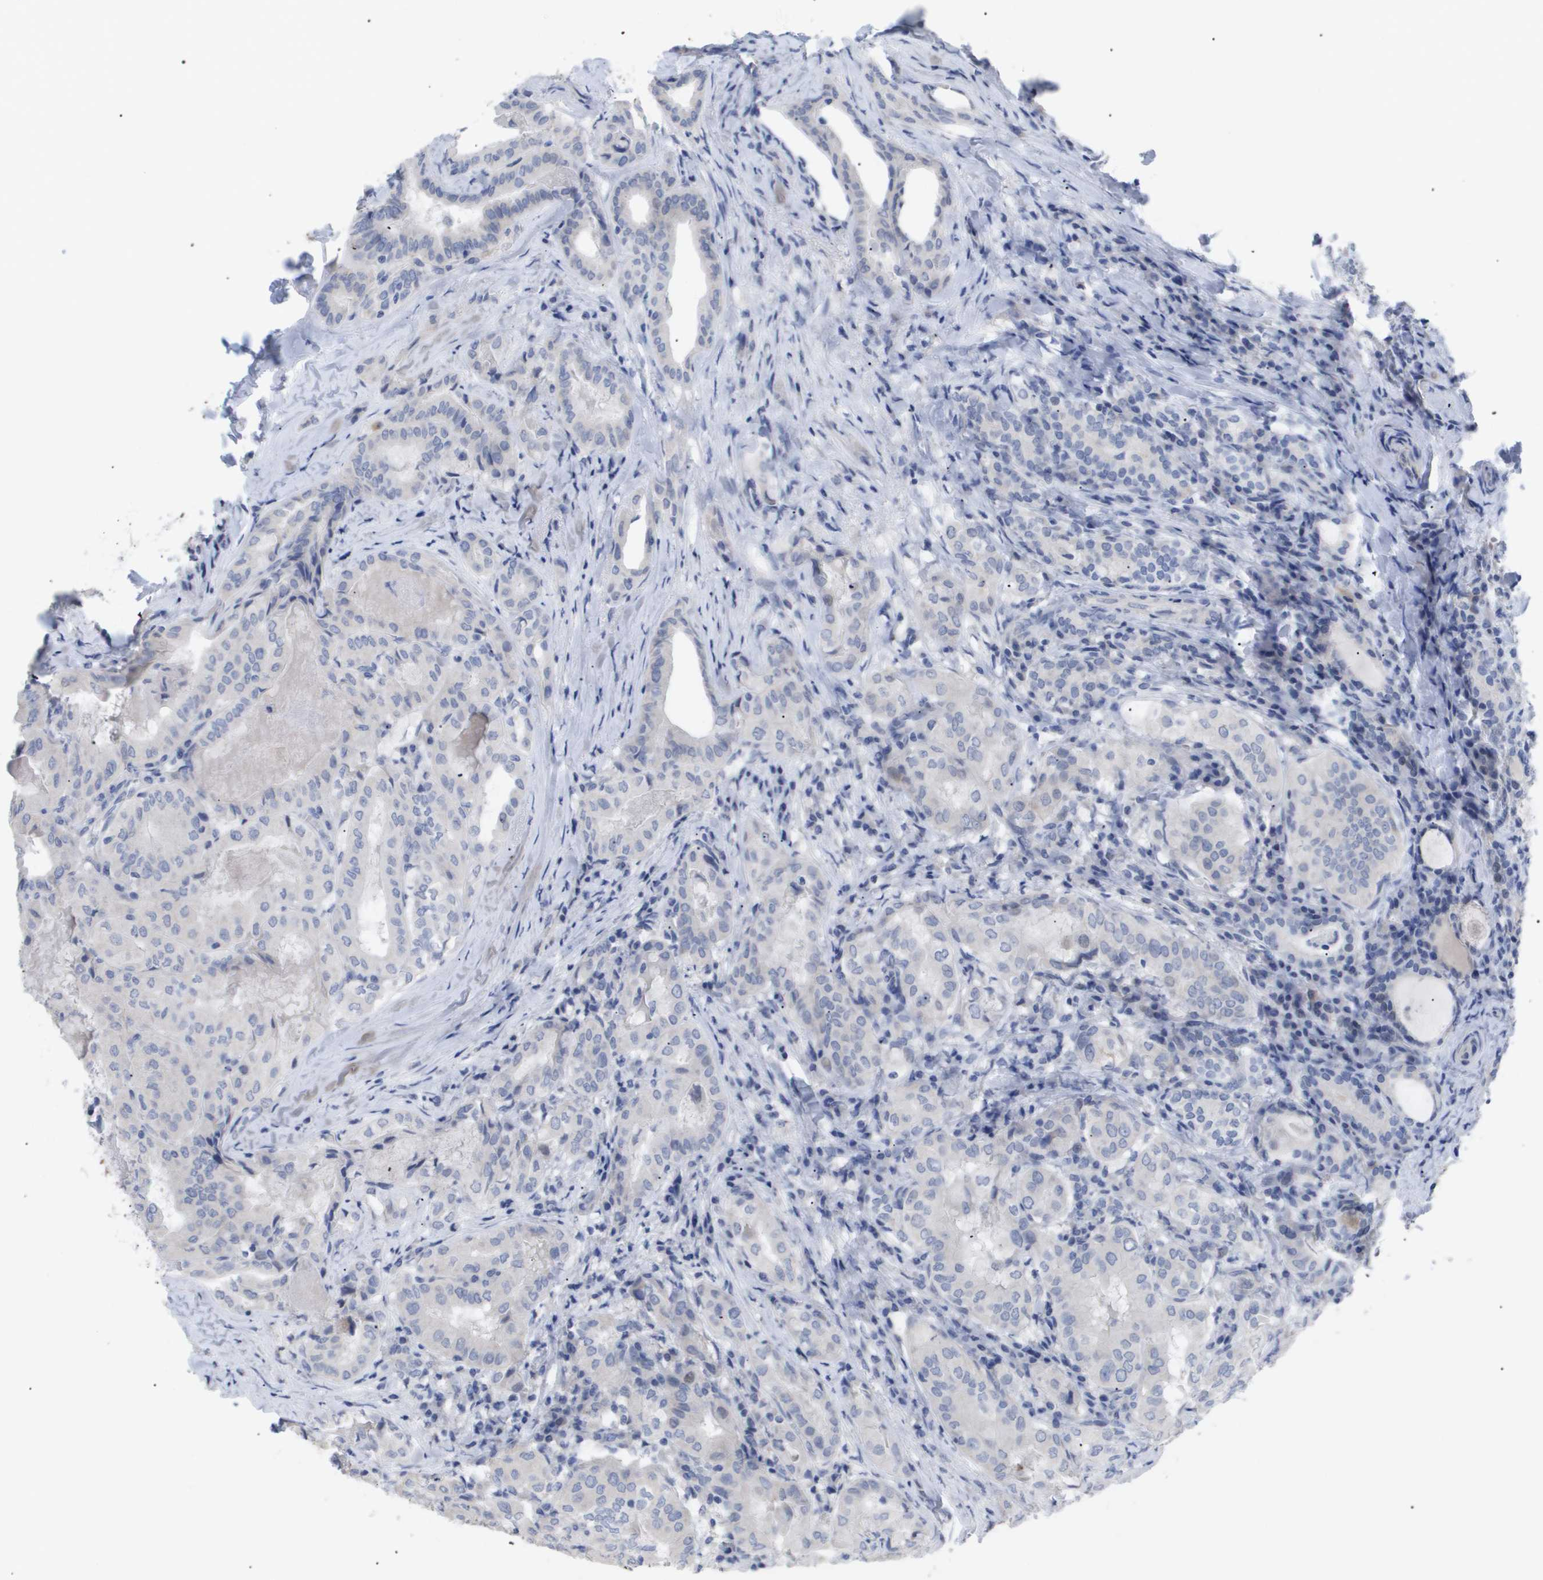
{"staining": {"intensity": "negative", "quantity": "none", "location": "none"}, "tissue": "thyroid cancer", "cell_type": "Tumor cells", "image_type": "cancer", "snomed": [{"axis": "morphology", "description": "Papillary adenocarcinoma, NOS"}, {"axis": "topography", "description": "Thyroid gland"}], "caption": "Immunohistochemistry (IHC) micrograph of neoplastic tissue: human thyroid cancer (papillary adenocarcinoma) stained with DAB (3,3'-diaminobenzidine) shows no significant protein expression in tumor cells. (Brightfield microscopy of DAB (3,3'-diaminobenzidine) immunohistochemistry at high magnification).", "gene": "CAV3", "patient": {"sex": "female", "age": 42}}